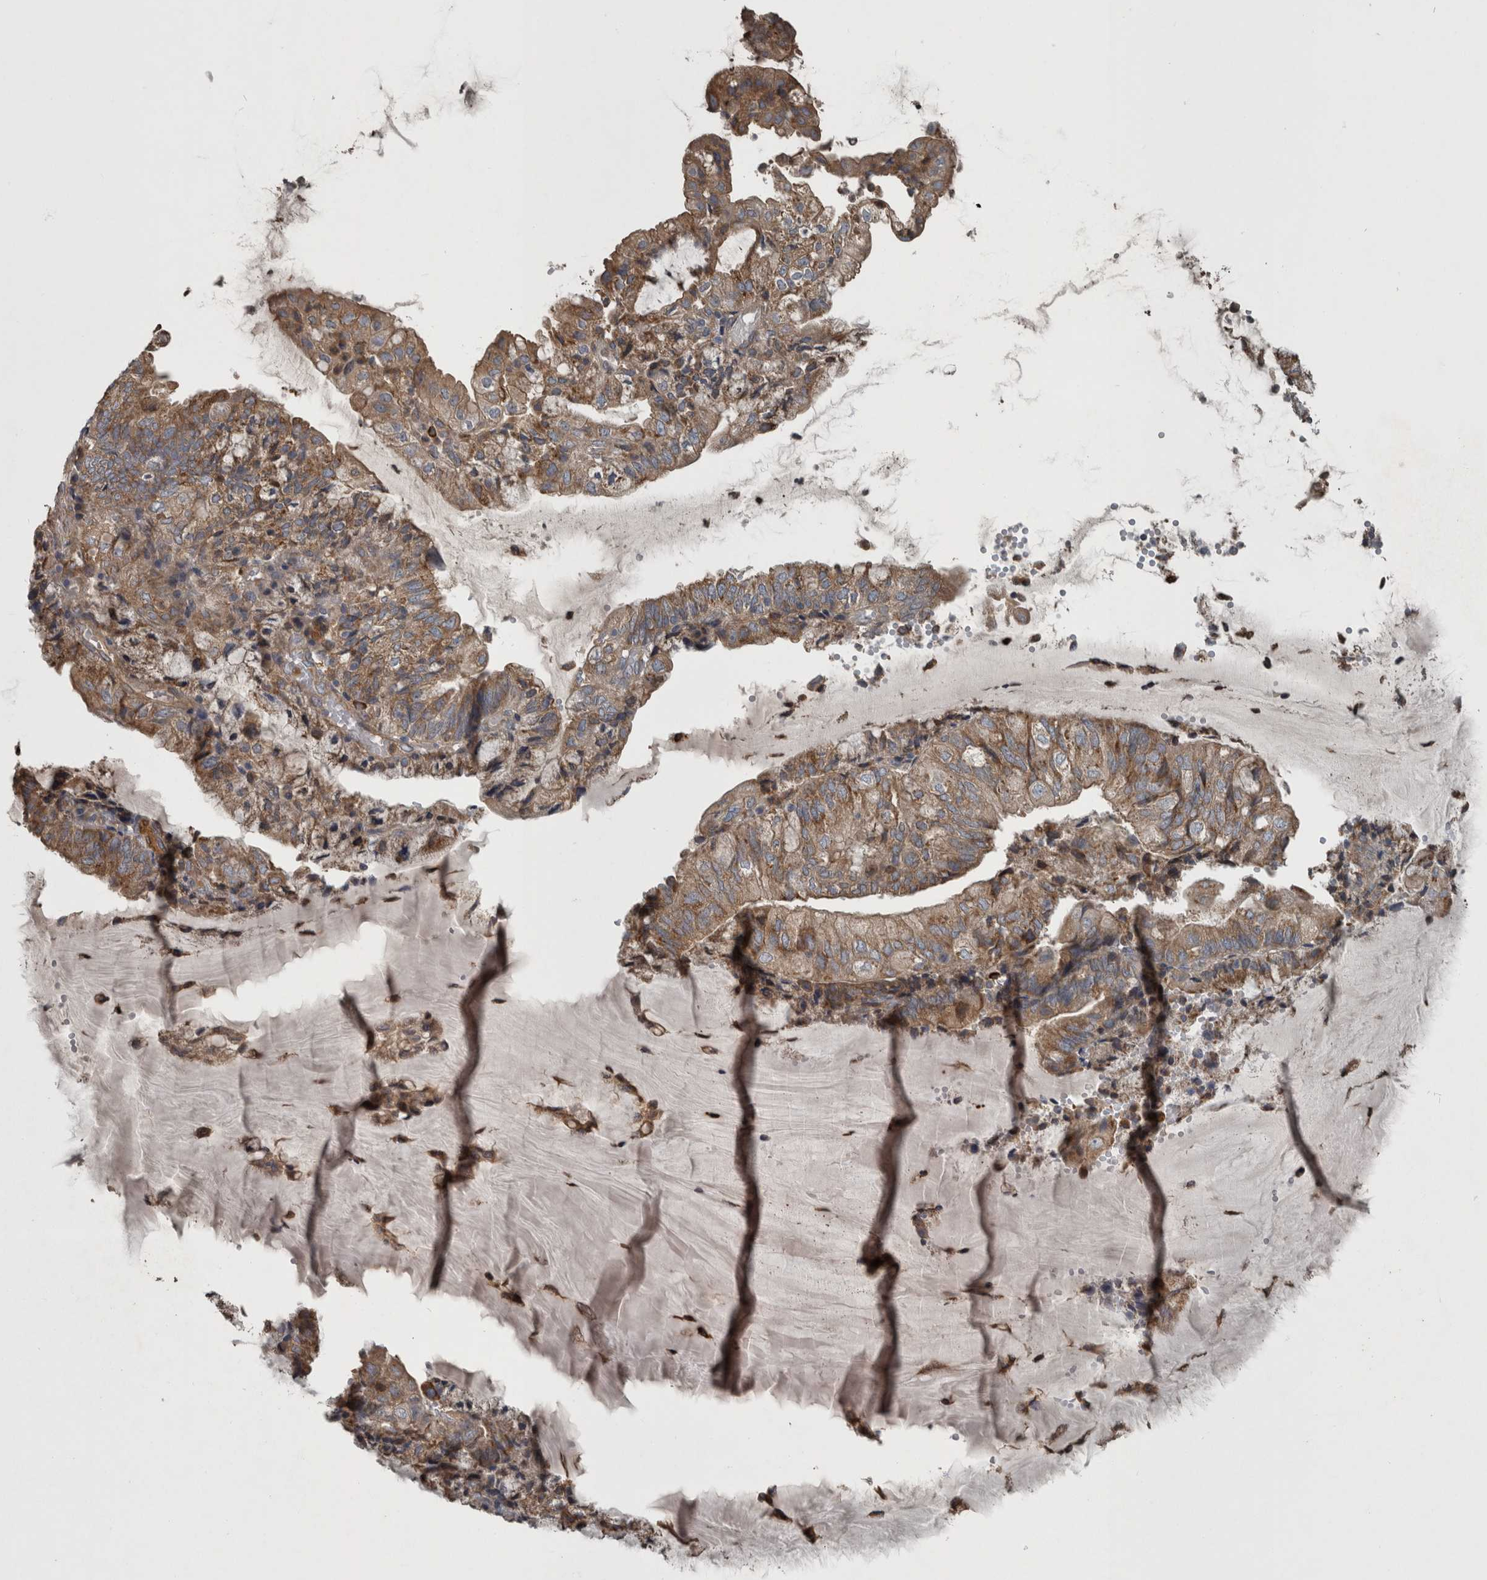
{"staining": {"intensity": "moderate", "quantity": ">75%", "location": "cytoplasmic/membranous"}, "tissue": "endometrial cancer", "cell_type": "Tumor cells", "image_type": "cancer", "snomed": [{"axis": "morphology", "description": "Adenocarcinoma, NOS"}, {"axis": "topography", "description": "Endometrium"}], "caption": "Immunohistochemistry (IHC) micrograph of human adenocarcinoma (endometrial) stained for a protein (brown), which shows medium levels of moderate cytoplasmic/membranous expression in about >75% of tumor cells.", "gene": "EXOC8", "patient": {"sex": "female", "age": 81}}